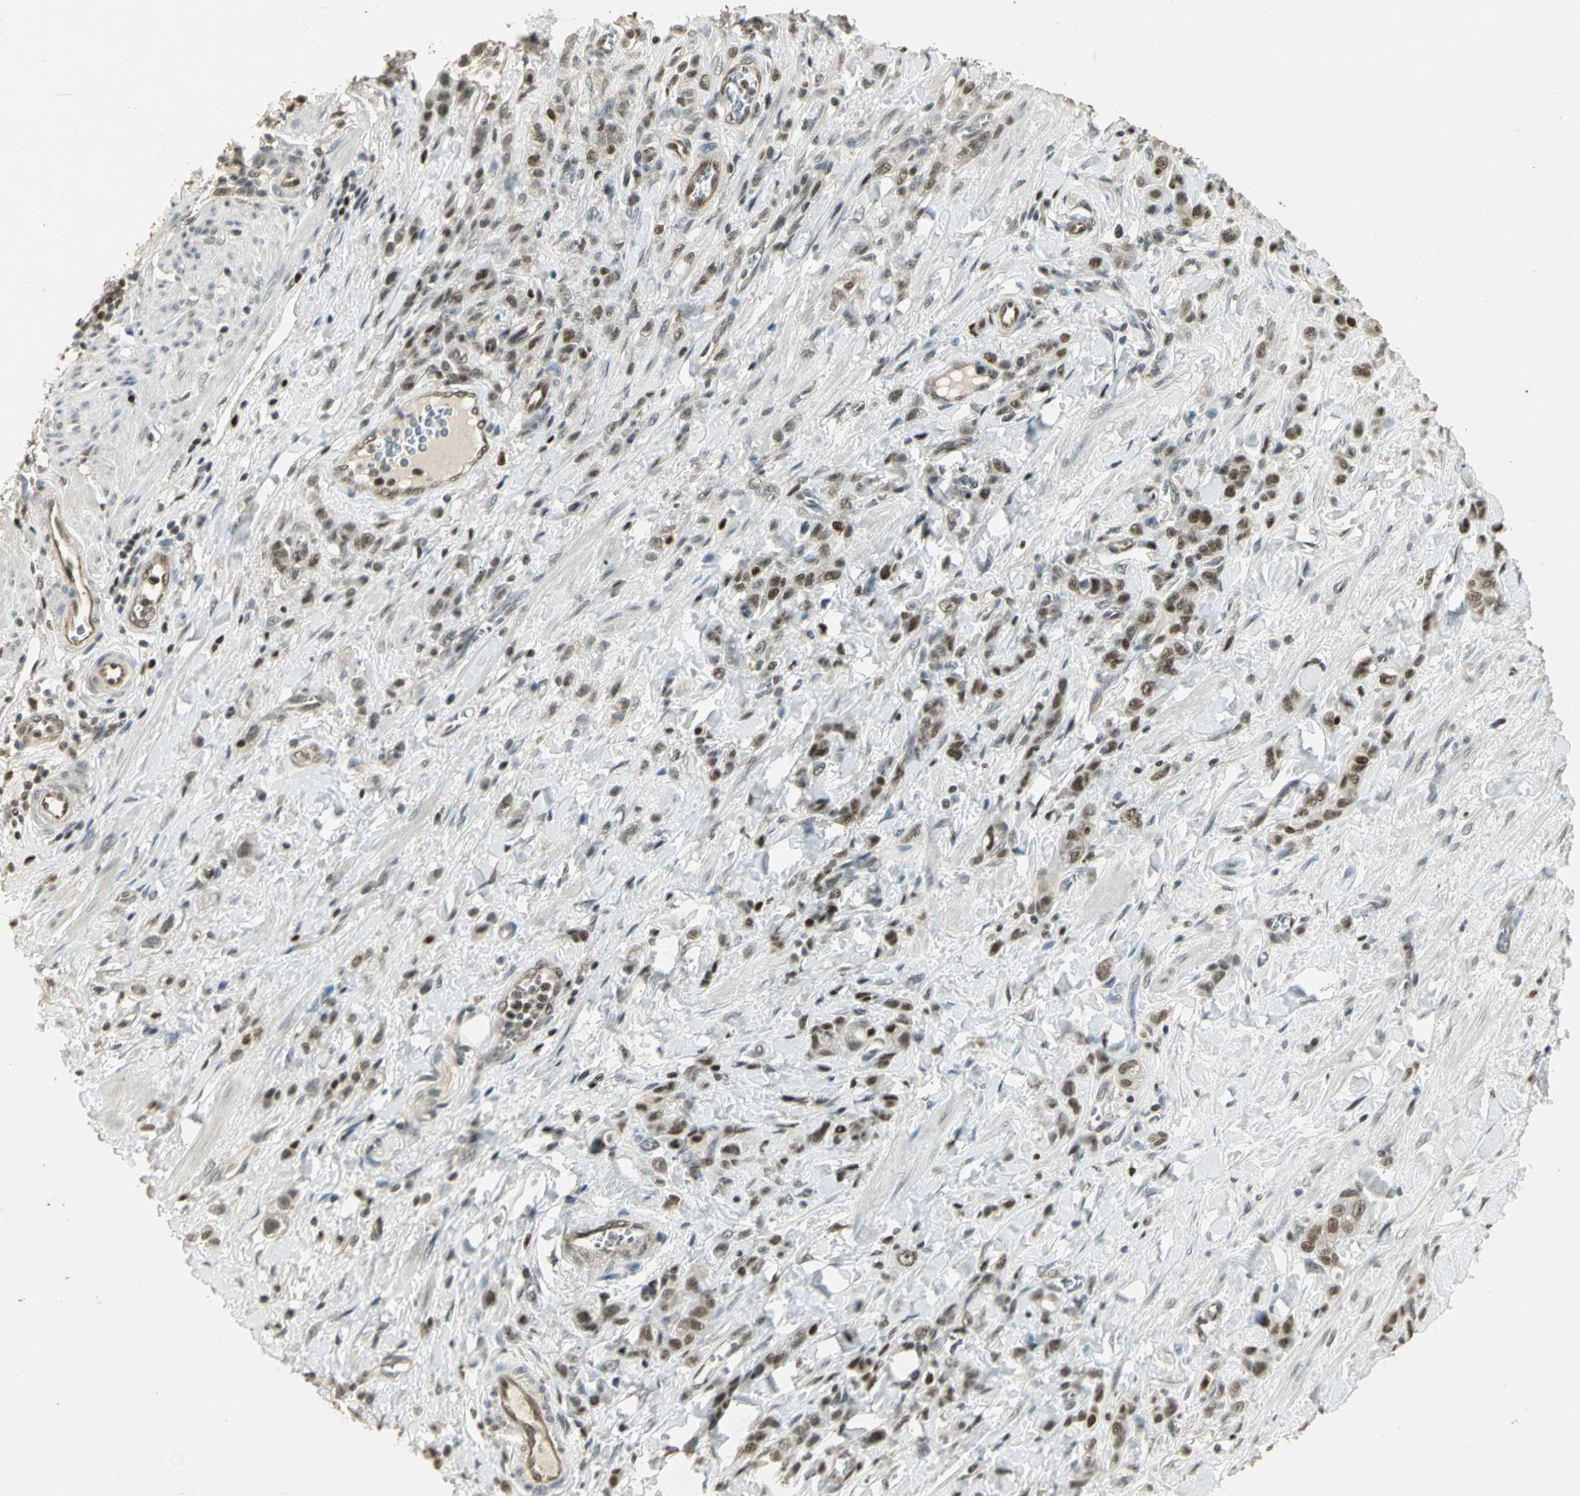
{"staining": {"intensity": "moderate", "quantity": ">75%", "location": "nuclear"}, "tissue": "stomach cancer", "cell_type": "Tumor cells", "image_type": "cancer", "snomed": [{"axis": "morphology", "description": "Adenocarcinoma, NOS"}, {"axis": "topography", "description": "Stomach"}], "caption": "Protein staining displays moderate nuclear expression in about >75% of tumor cells in stomach adenocarcinoma. (DAB (3,3'-diaminobenzidine) = brown stain, brightfield microscopy at high magnification).", "gene": "ELF1", "patient": {"sex": "male", "age": 82}}